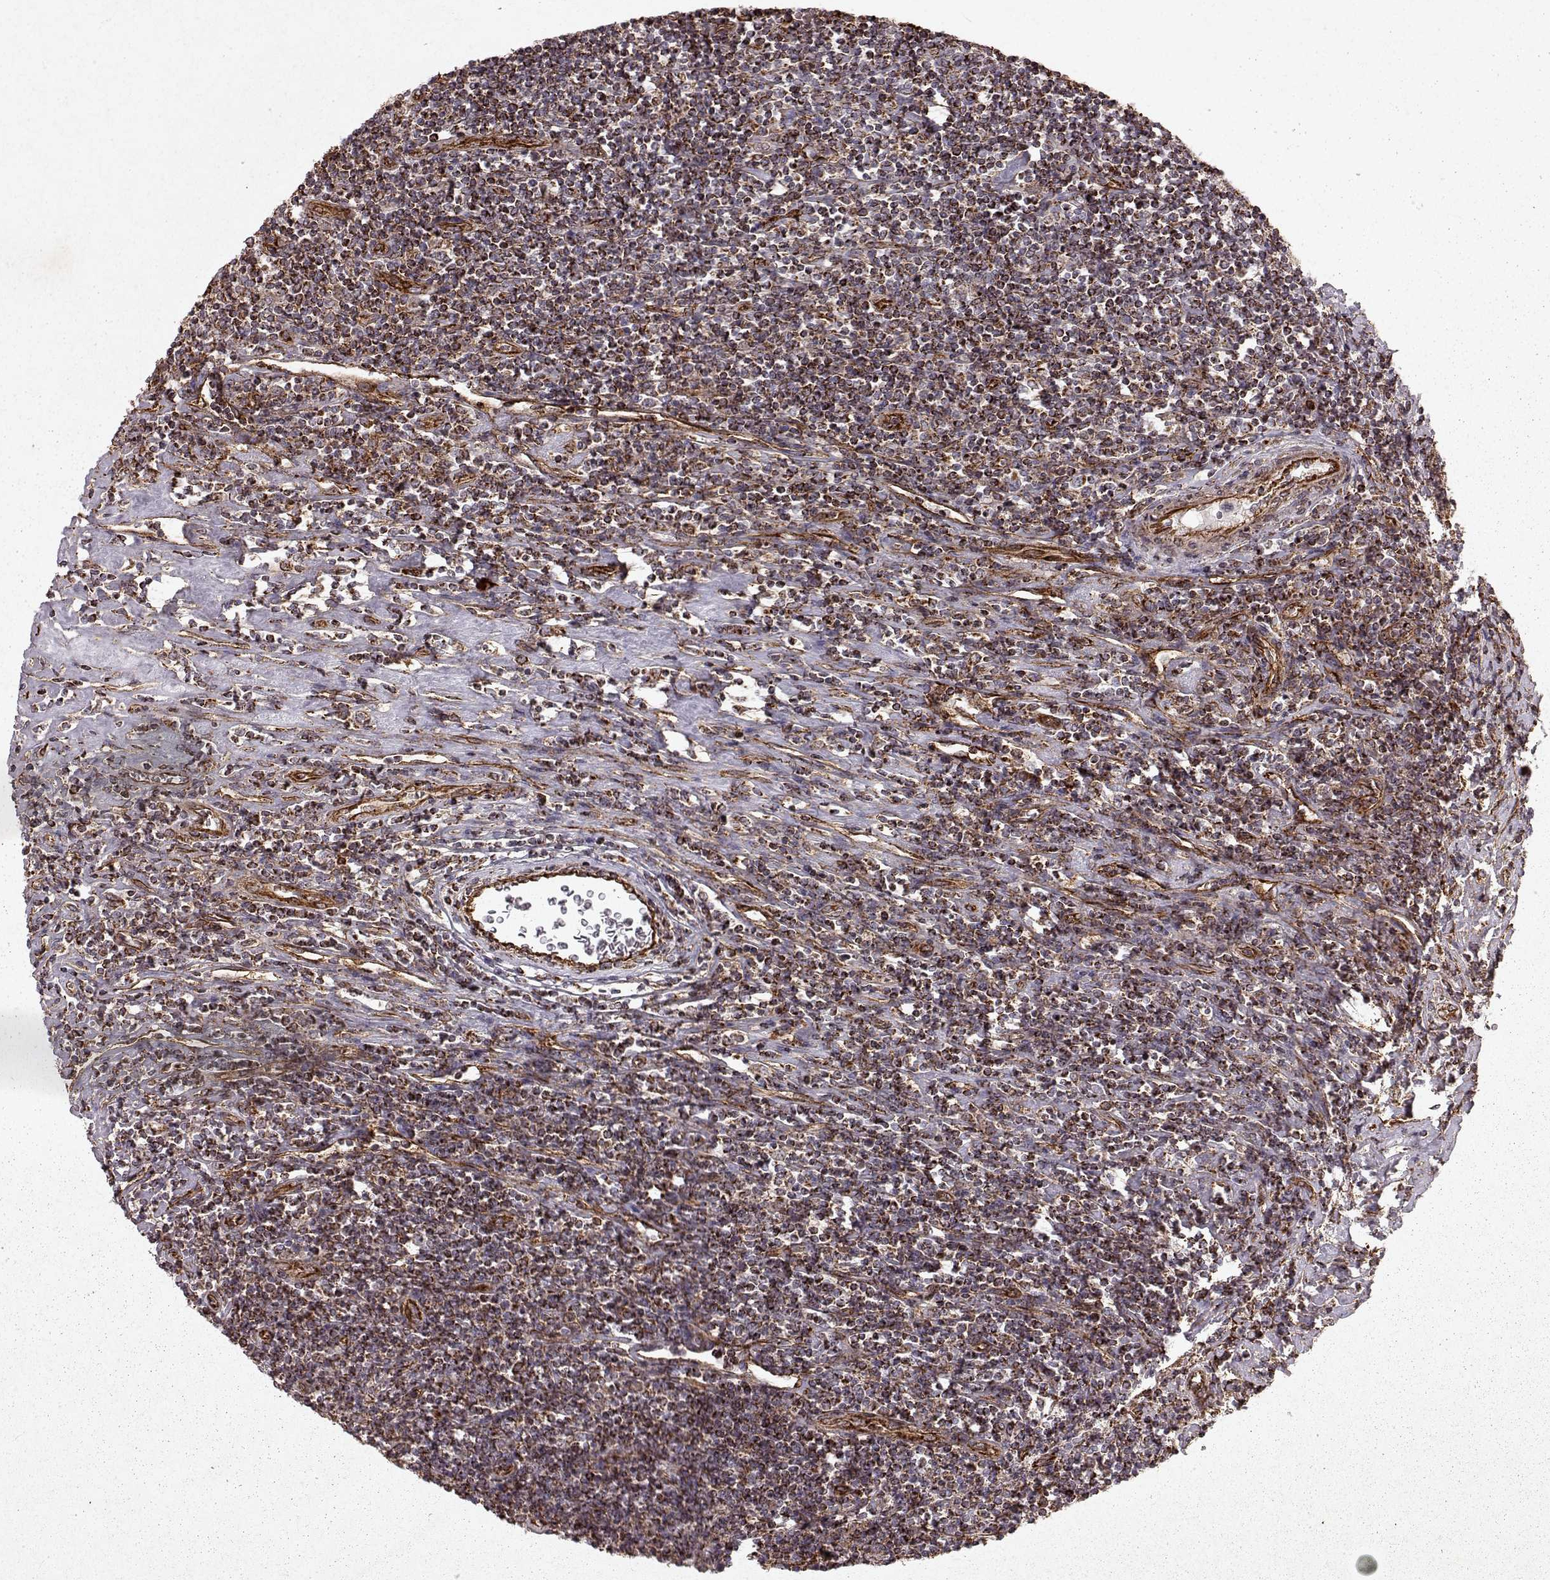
{"staining": {"intensity": "moderate", "quantity": ">75%", "location": "cytoplasmic/membranous"}, "tissue": "lymphoma", "cell_type": "Tumor cells", "image_type": "cancer", "snomed": [{"axis": "morphology", "description": "Hodgkin's disease, NOS"}, {"axis": "topography", "description": "Lymph node"}], "caption": "Hodgkin's disease stained with DAB immunohistochemistry displays medium levels of moderate cytoplasmic/membranous positivity in approximately >75% of tumor cells.", "gene": "FXN", "patient": {"sex": "male", "age": 40}}